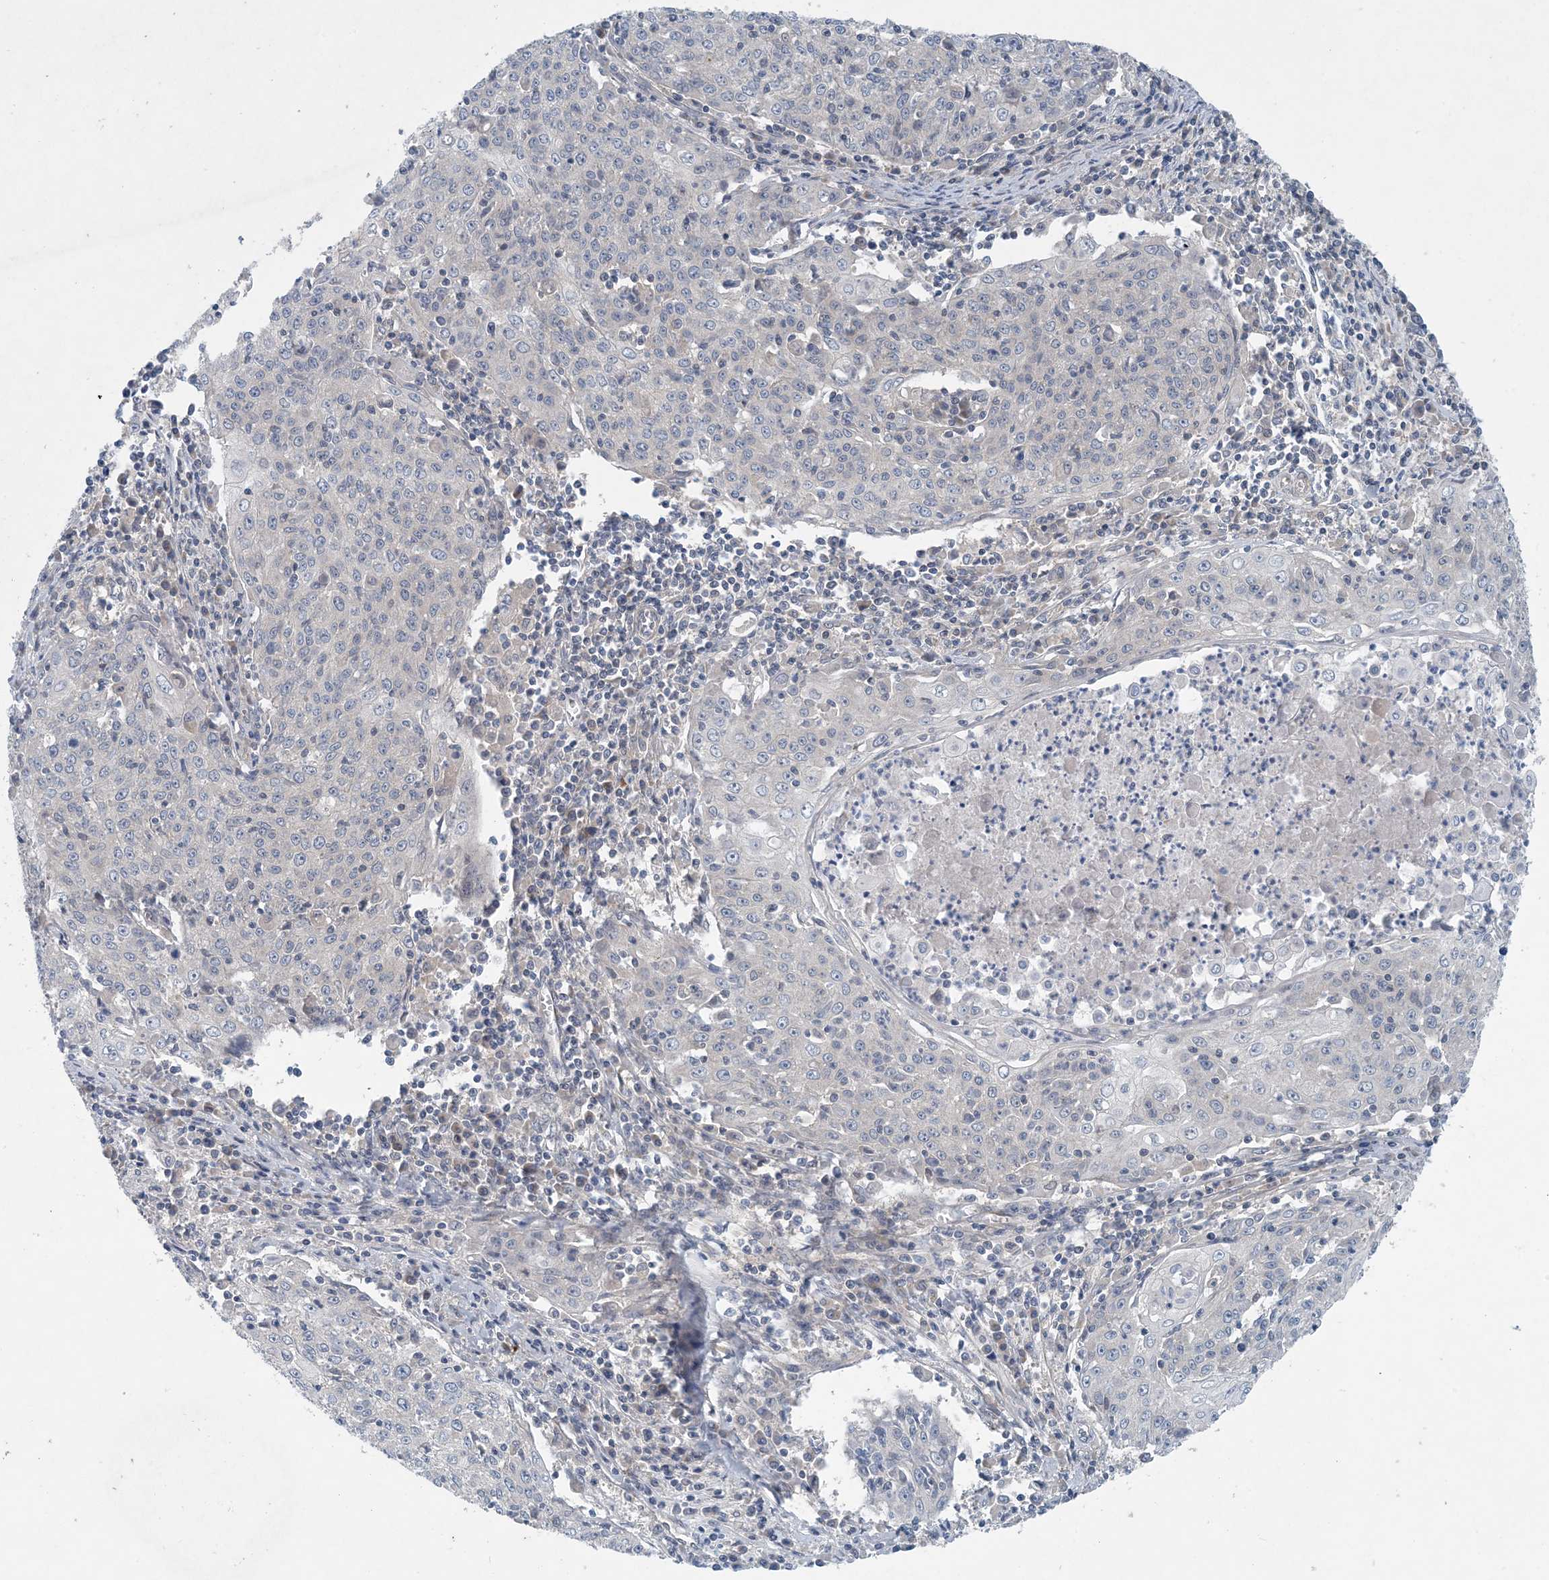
{"staining": {"intensity": "negative", "quantity": "none", "location": "none"}, "tissue": "cervical cancer", "cell_type": "Tumor cells", "image_type": "cancer", "snomed": [{"axis": "morphology", "description": "Squamous cell carcinoma, NOS"}, {"axis": "topography", "description": "Cervix"}], "caption": "Histopathology image shows no protein staining in tumor cells of cervical cancer tissue.", "gene": "HIKESHI", "patient": {"sex": "female", "age": 48}}